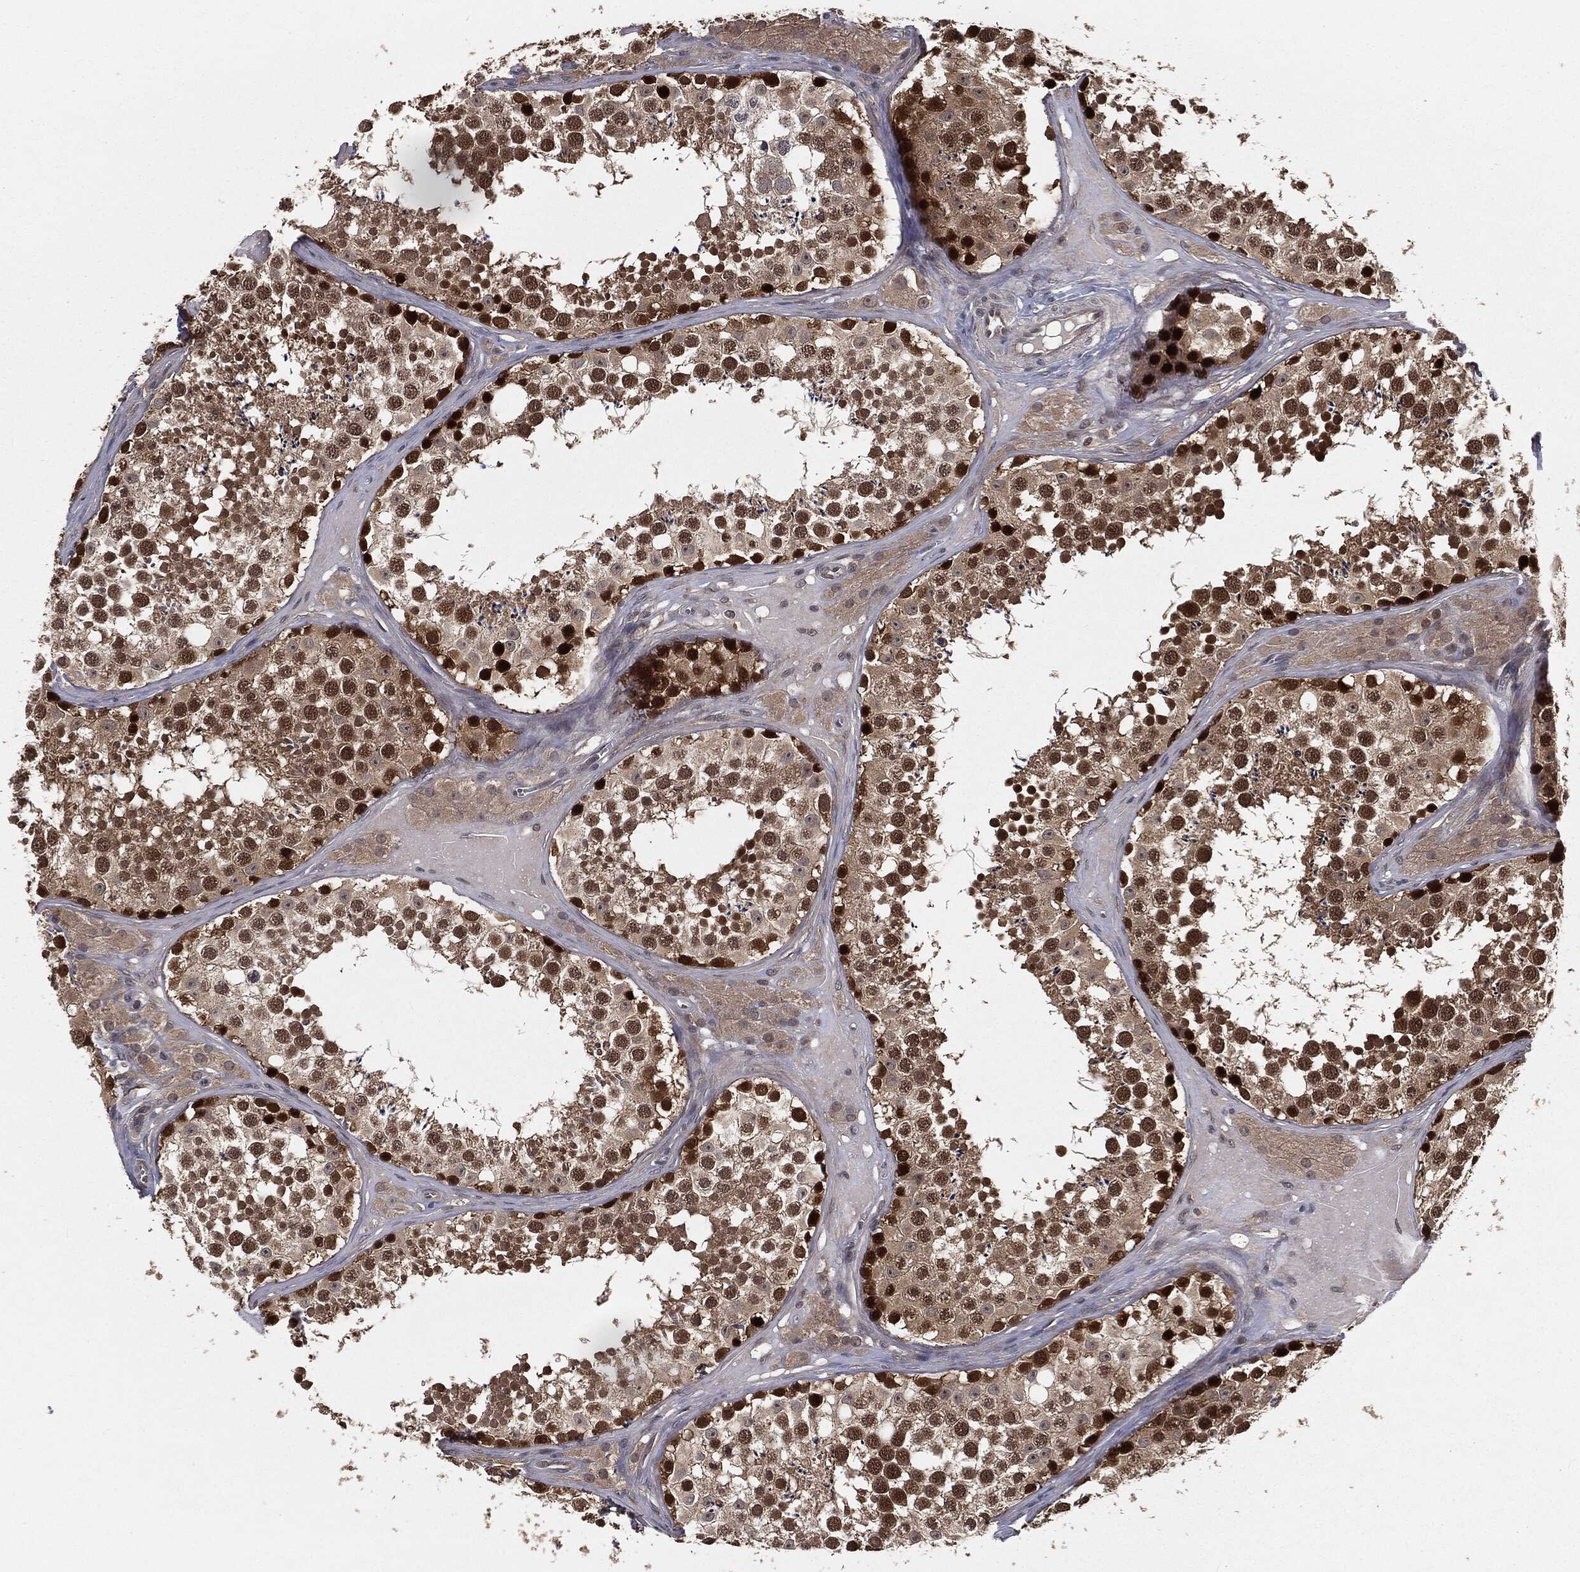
{"staining": {"intensity": "strong", "quantity": ">75%", "location": "cytoplasmic/membranous,nuclear"}, "tissue": "testis", "cell_type": "Cells in seminiferous ducts", "image_type": "normal", "snomed": [{"axis": "morphology", "description": "Normal tissue, NOS"}, {"axis": "topography", "description": "Testis"}], "caption": "Immunohistochemical staining of benign testis displays high levels of strong cytoplasmic/membranous,nuclear expression in approximately >75% of cells in seminiferous ducts.", "gene": "FBXO7", "patient": {"sex": "male", "age": 31}}